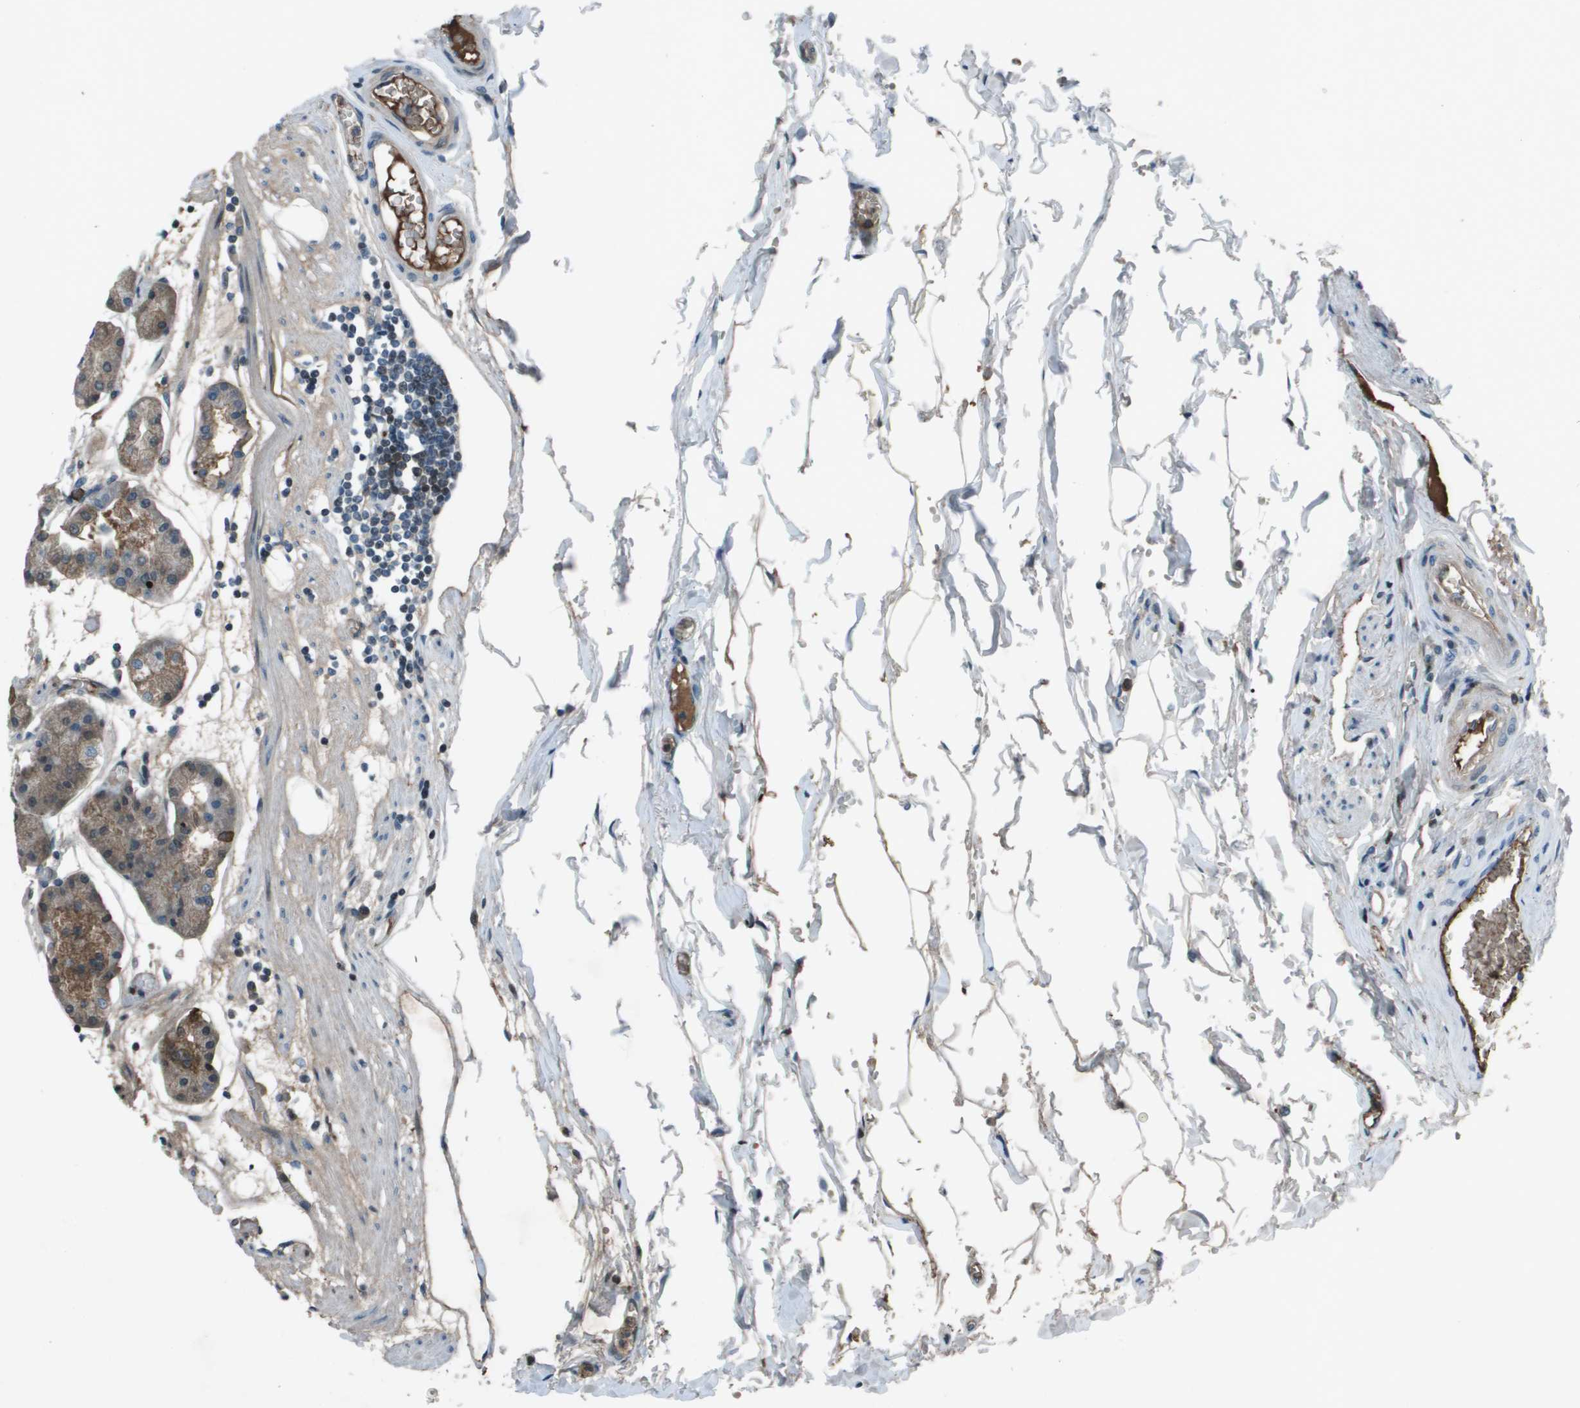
{"staining": {"intensity": "weak", "quantity": "<25%", "location": "cytoplasmic/membranous"}, "tissue": "stomach", "cell_type": "Glandular cells", "image_type": "normal", "snomed": [{"axis": "morphology", "description": "Normal tissue, NOS"}, {"axis": "topography", "description": "Stomach, lower"}], "caption": "Immunohistochemistry (IHC) of normal human stomach reveals no positivity in glandular cells.", "gene": "CXCL12", "patient": {"sex": "male", "age": 71}}